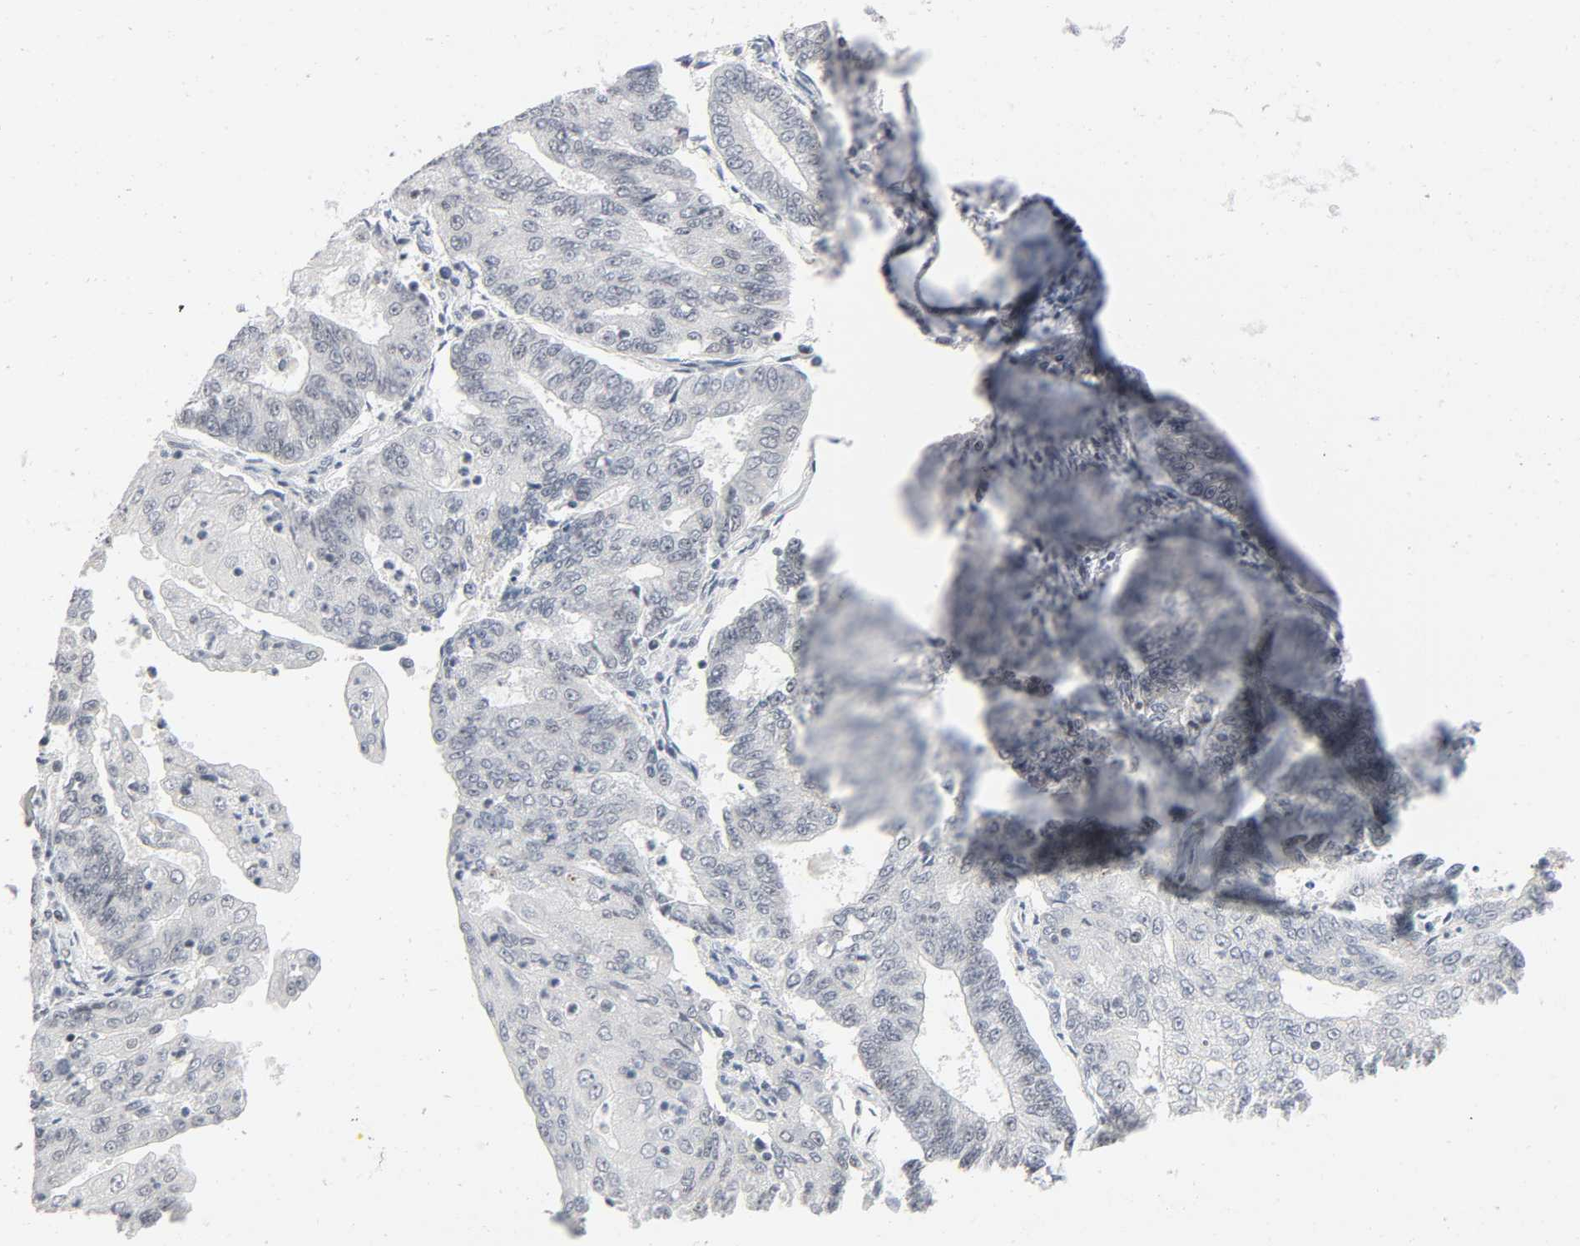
{"staining": {"intensity": "negative", "quantity": "none", "location": "none"}, "tissue": "endometrial cancer", "cell_type": "Tumor cells", "image_type": "cancer", "snomed": [{"axis": "morphology", "description": "Adenocarcinoma, NOS"}, {"axis": "topography", "description": "Endometrium"}], "caption": "IHC histopathology image of neoplastic tissue: endometrial adenocarcinoma stained with DAB reveals no significant protein positivity in tumor cells. (Immunohistochemistry (ihc), brightfield microscopy, high magnification).", "gene": "GABPA", "patient": {"sex": "female", "age": 69}}